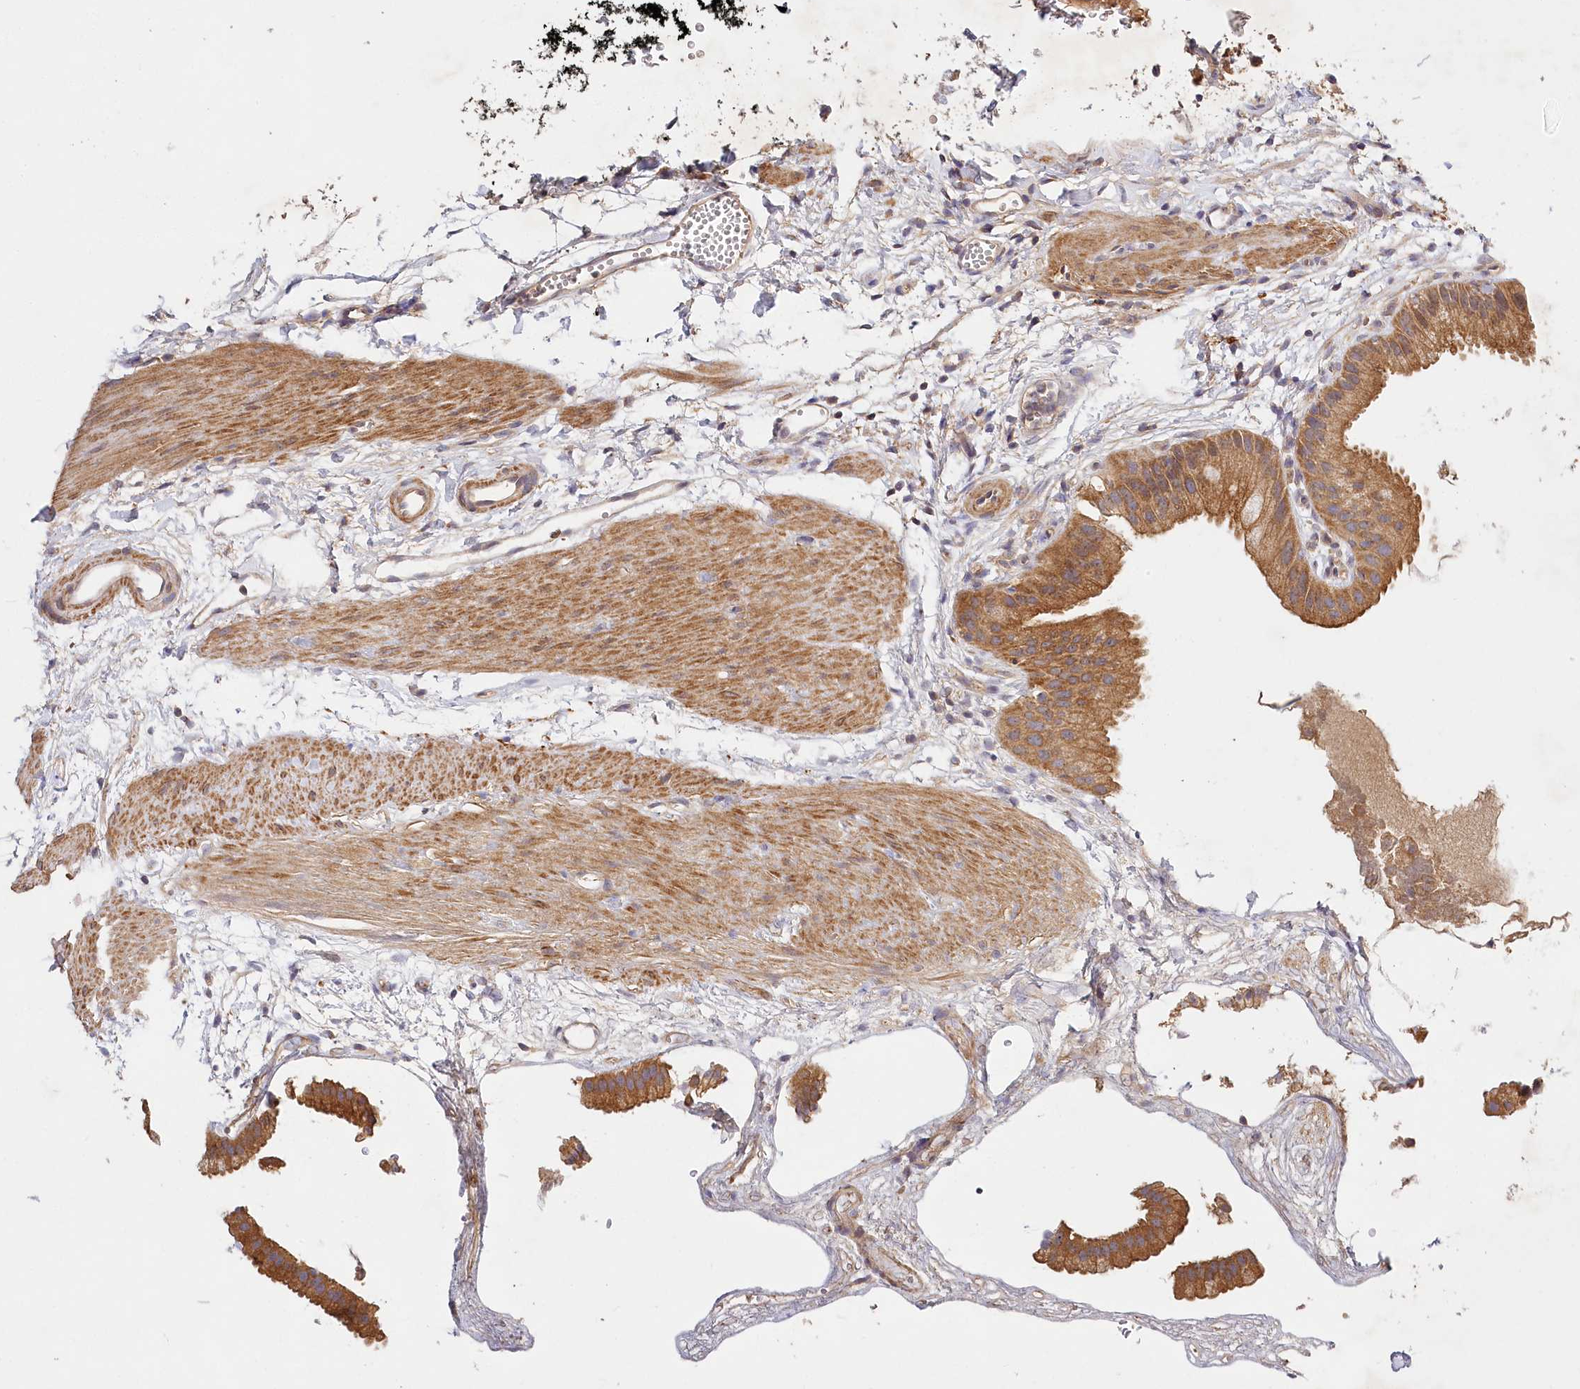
{"staining": {"intensity": "strong", "quantity": ">75%", "location": "cytoplasmic/membranous"}, "tissue": "gallbladder", "cell_type": "Glandular cells", "image_type": "normal", "snomed": [{"axis": "morphology", "description": "Normal tissue, NOS"}, {"axis": "topography", "description": "Gallbladder"}], "caption": "Protein expression analysis of normal gallbladder demonstrates strong cytoplasmic/membranous staining in approximately >75% of glandular cells. (DAB (3,3'-diaminobenzidine) = brown stain, brightfield microscopy at high magnification).", "gene": "LSS", "patient": {"sex": "female", "age": 64}}